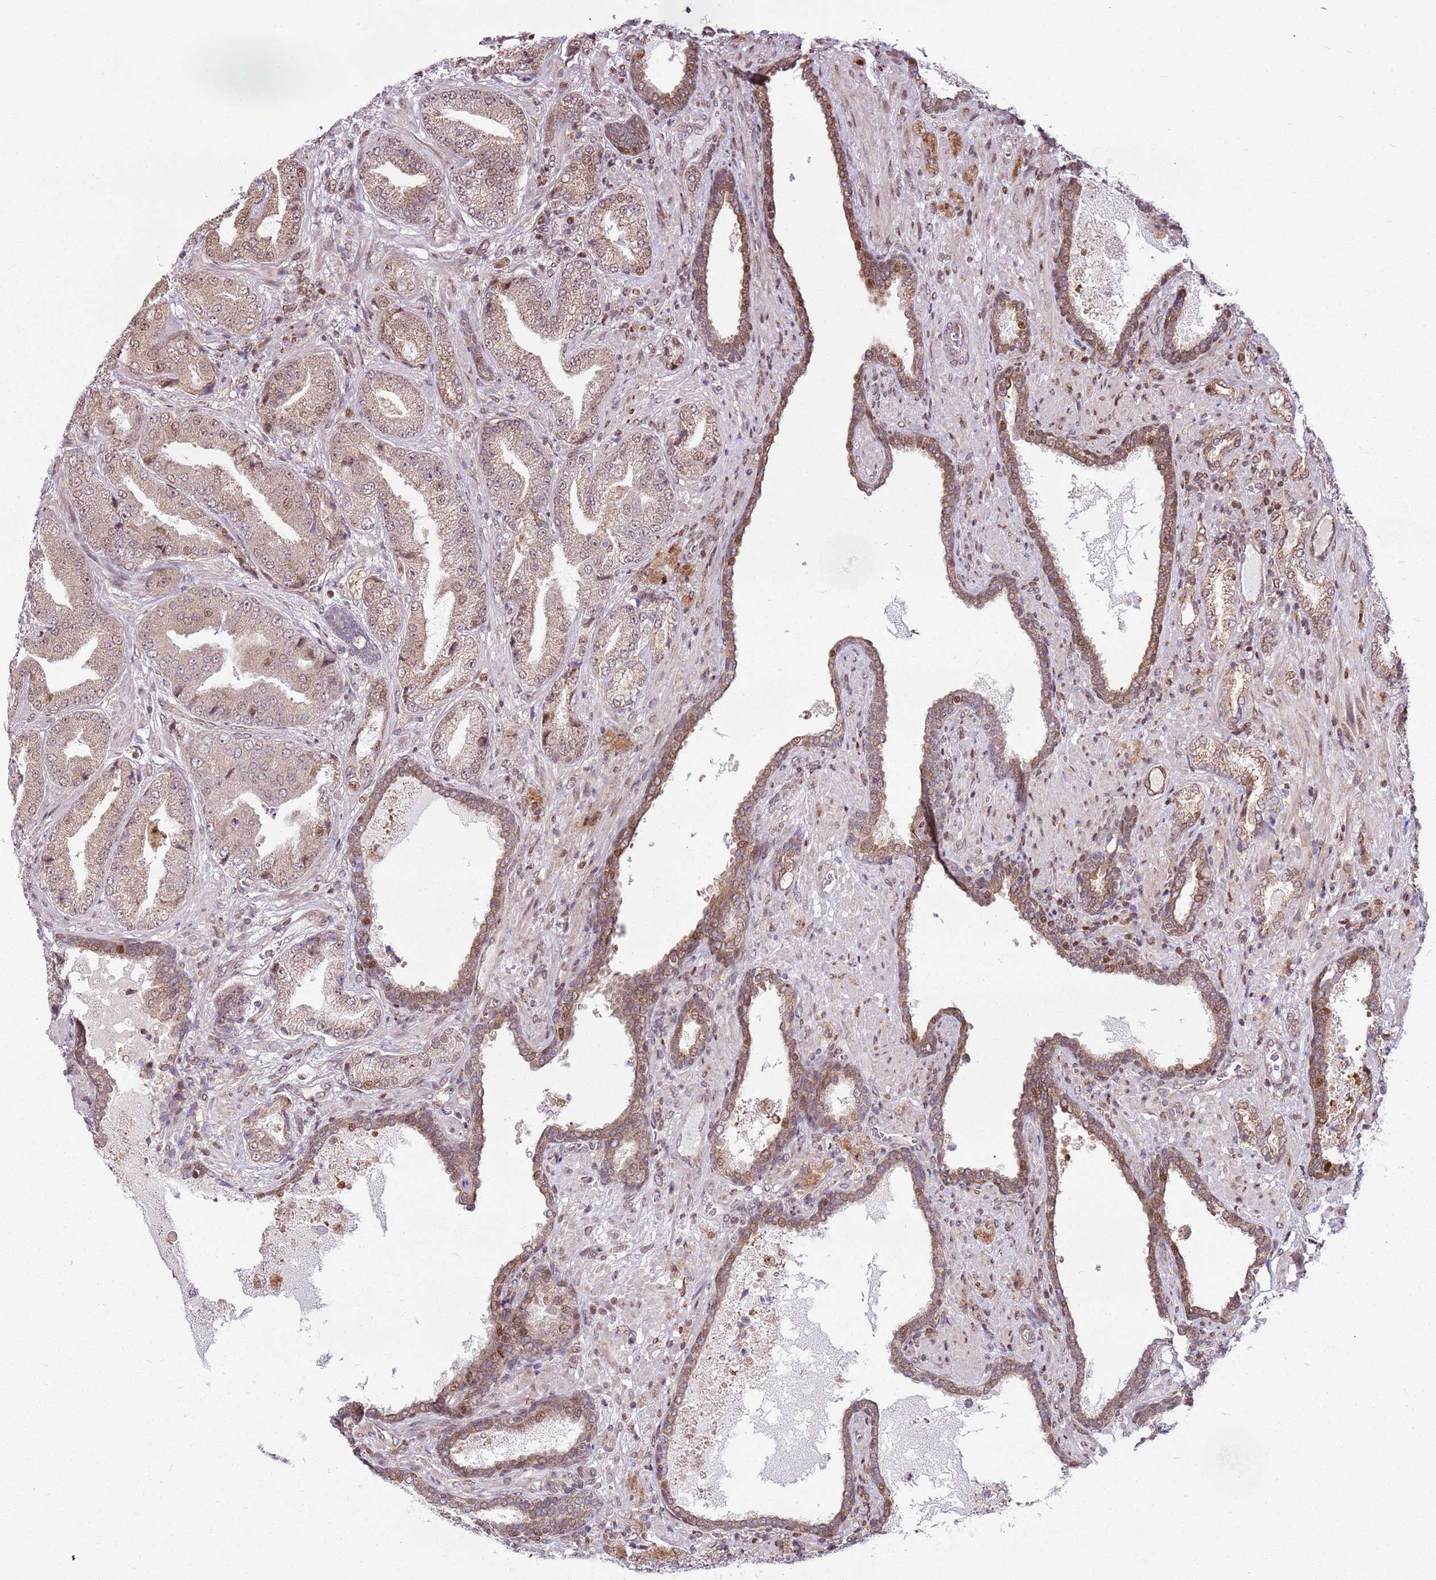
{"staining": {"intensity": "weak", "quantity": "25%-75%", "location": "cytoplasmic/membranous,nuclear"}, "tissue": "prostate cancer", "cell_type": "Tumor cells", "image_type": "cancer", "snomed": [{"axis": "morphology", "description": "Adenocarcinoma, High grade"}, {"axis": "topography", "description": "Prostate"}], "caption": "A low amount of weak cytoplasmic/membranous and nuclear positivity is identified in approximately 25%-75% of tumor cells in high-grade adenocarcinoma (prostate) tissue. Nuclei are stained in blue.", "gene": "PCTP", "patient": {"sex": "male", "age": 68}}